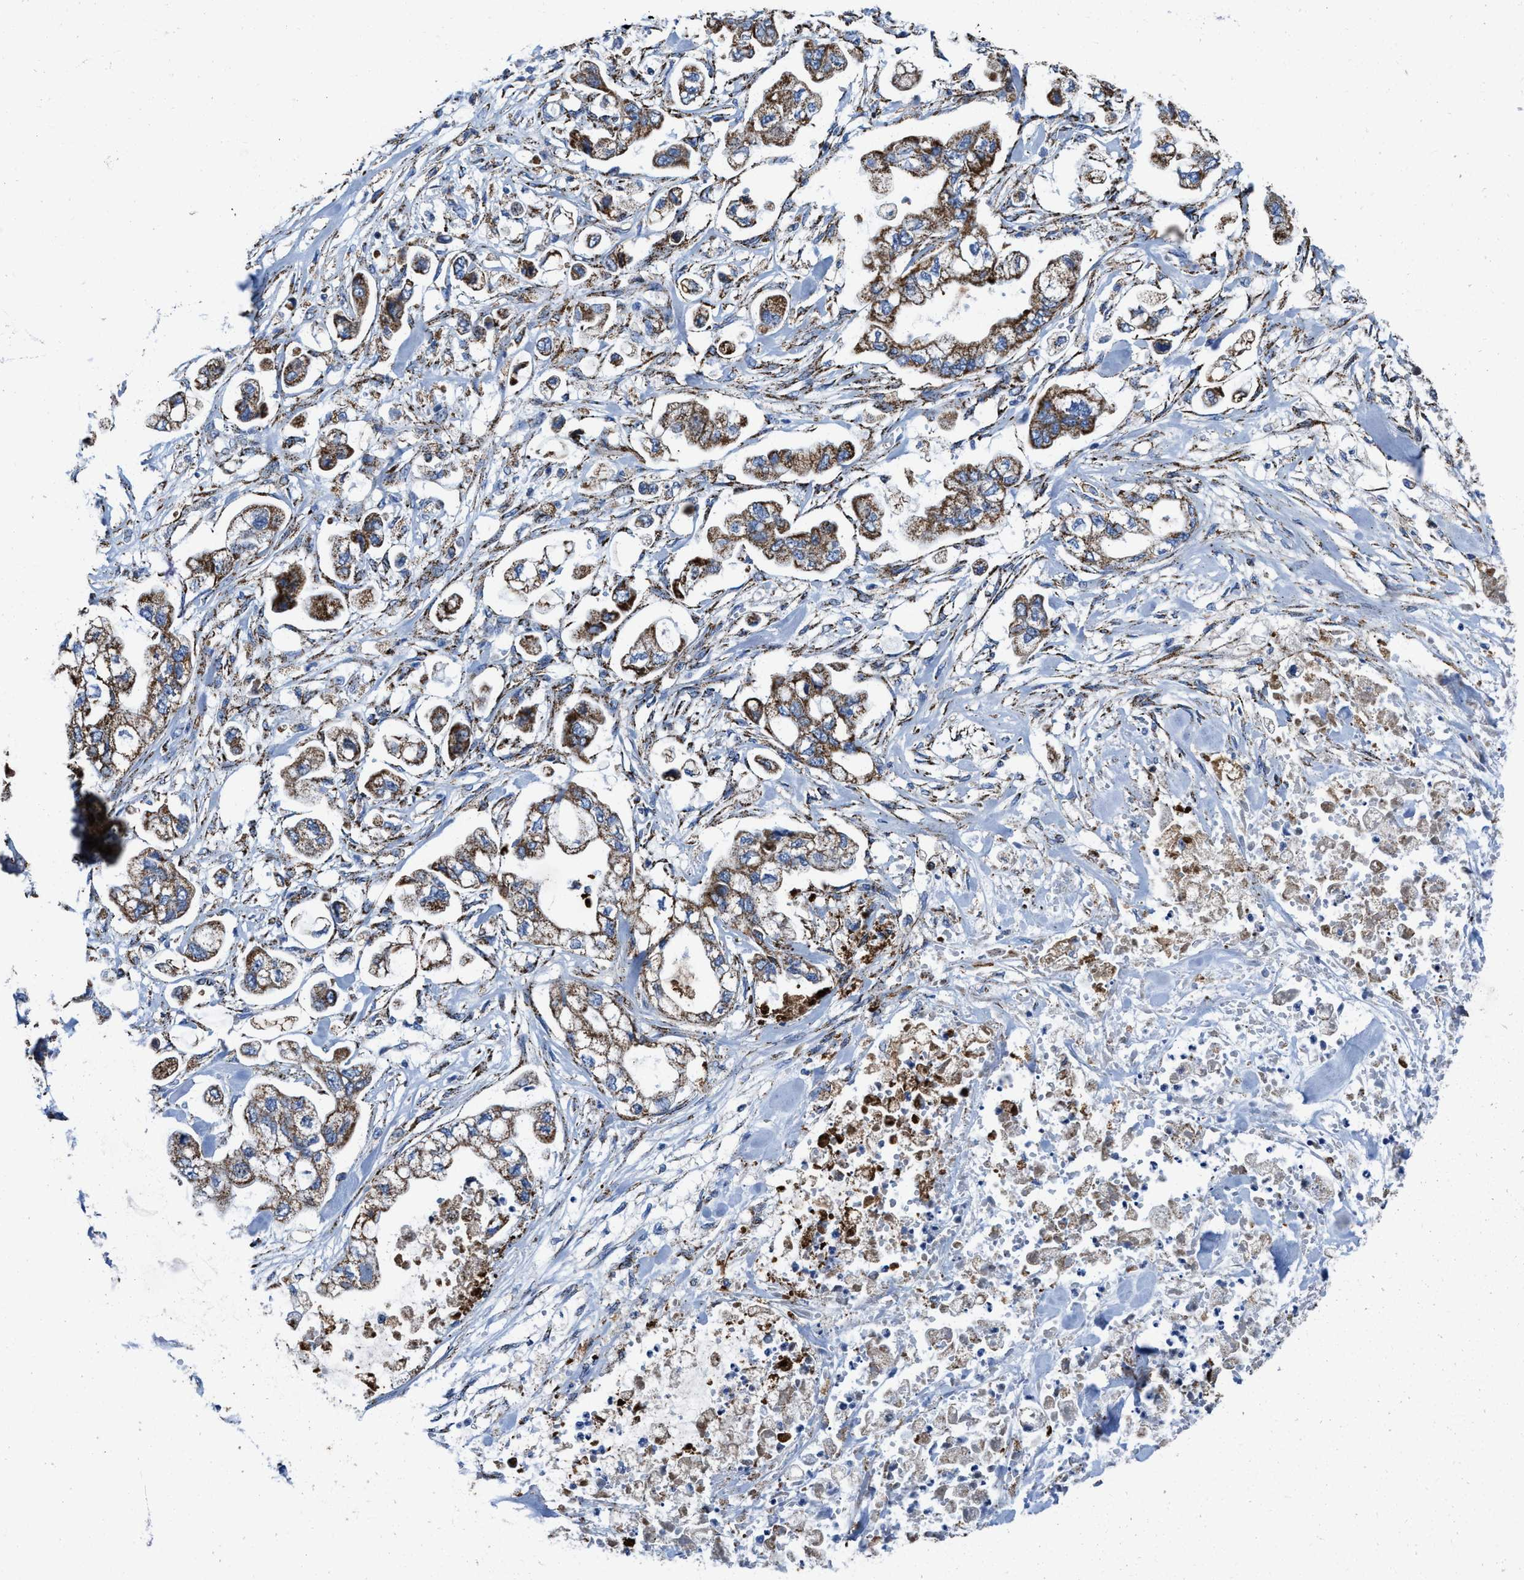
{"staining": {"intensity": "moderate", "quantity": ">75%", "location": "cytoplasmic/membranous"}, "tissue": "stomach cancer", "cell_type": "Tumor cells", "image_type": "cancer", "snomed": [{"axis": "morphology", "description": "Normal tissue, NOS"}, {"axis": "morphology", "description": "Adenocarcinoma, NOS"}, {"axis": "topography", "description": "Stomach"}], "caption": "About >75% of tumor cells in human stomach cancer exhibit moderate cytoplasmic/membranous protein expression as visualized by brown immunohistochemical staining.", "gene": "ALDH1B1", "patient": {"sex": "male", "age": 62}}